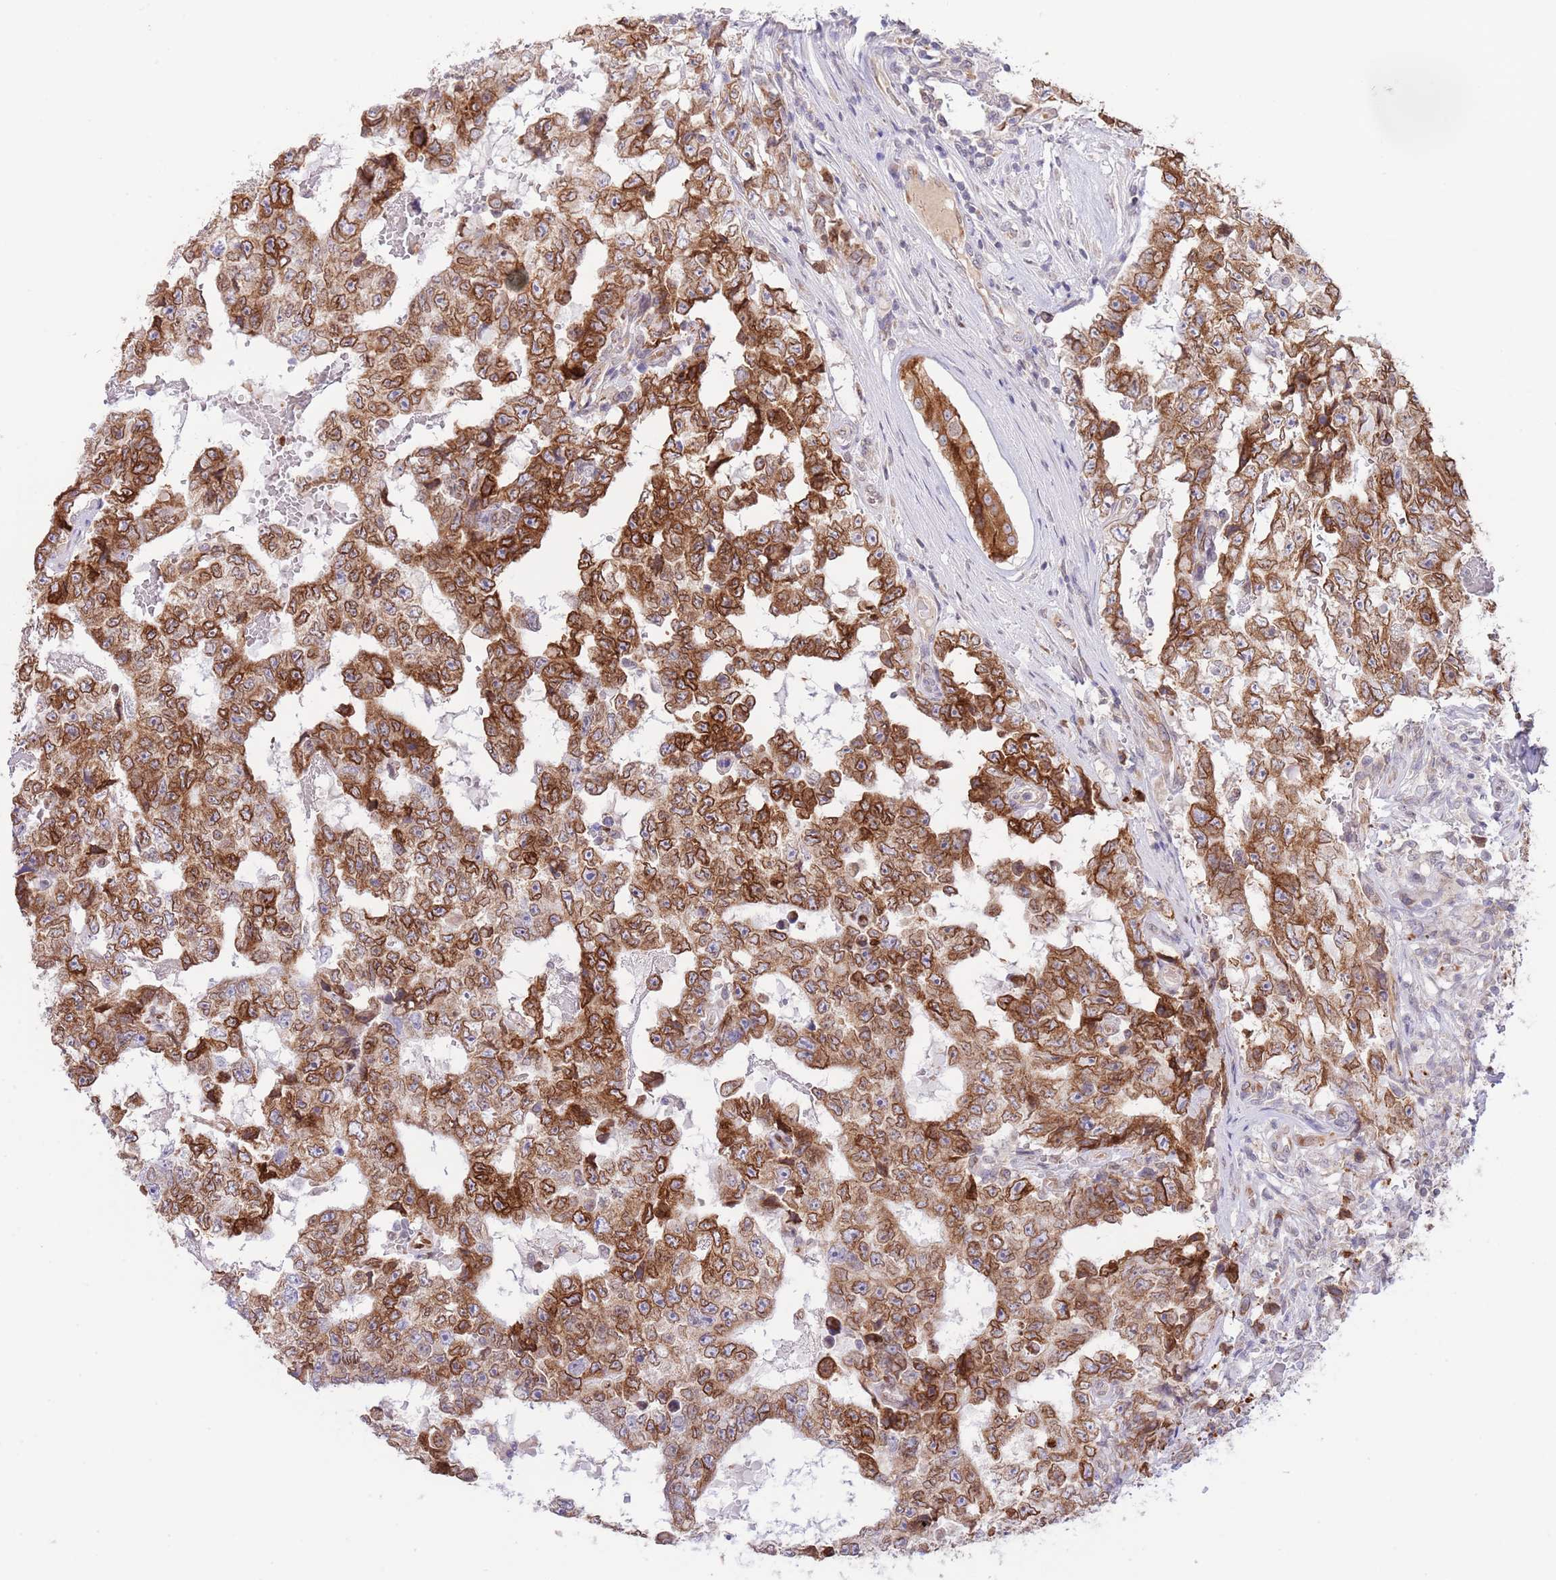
{"staining": {"intensity": "strong", "quantity": ">75%", "location": "cytoplasmic/membranous"}, "tissue": "testis cancer", "cell_type": "Tumor cells", "image_type": "cancer", "snomed": [{"axis": "morphology", "description": "Carcinoma, Embryonal, NOS"}, {"axis": "topography", "description": "Testis"}], "caption": "Tumor cells reveal high levels of strong cytoplasmic/membranous staining in approximately >75% of cells in embryonal carcinoma (testis).", "gene": "EBPL", "patient": {"sex": "male", "age": 25}}